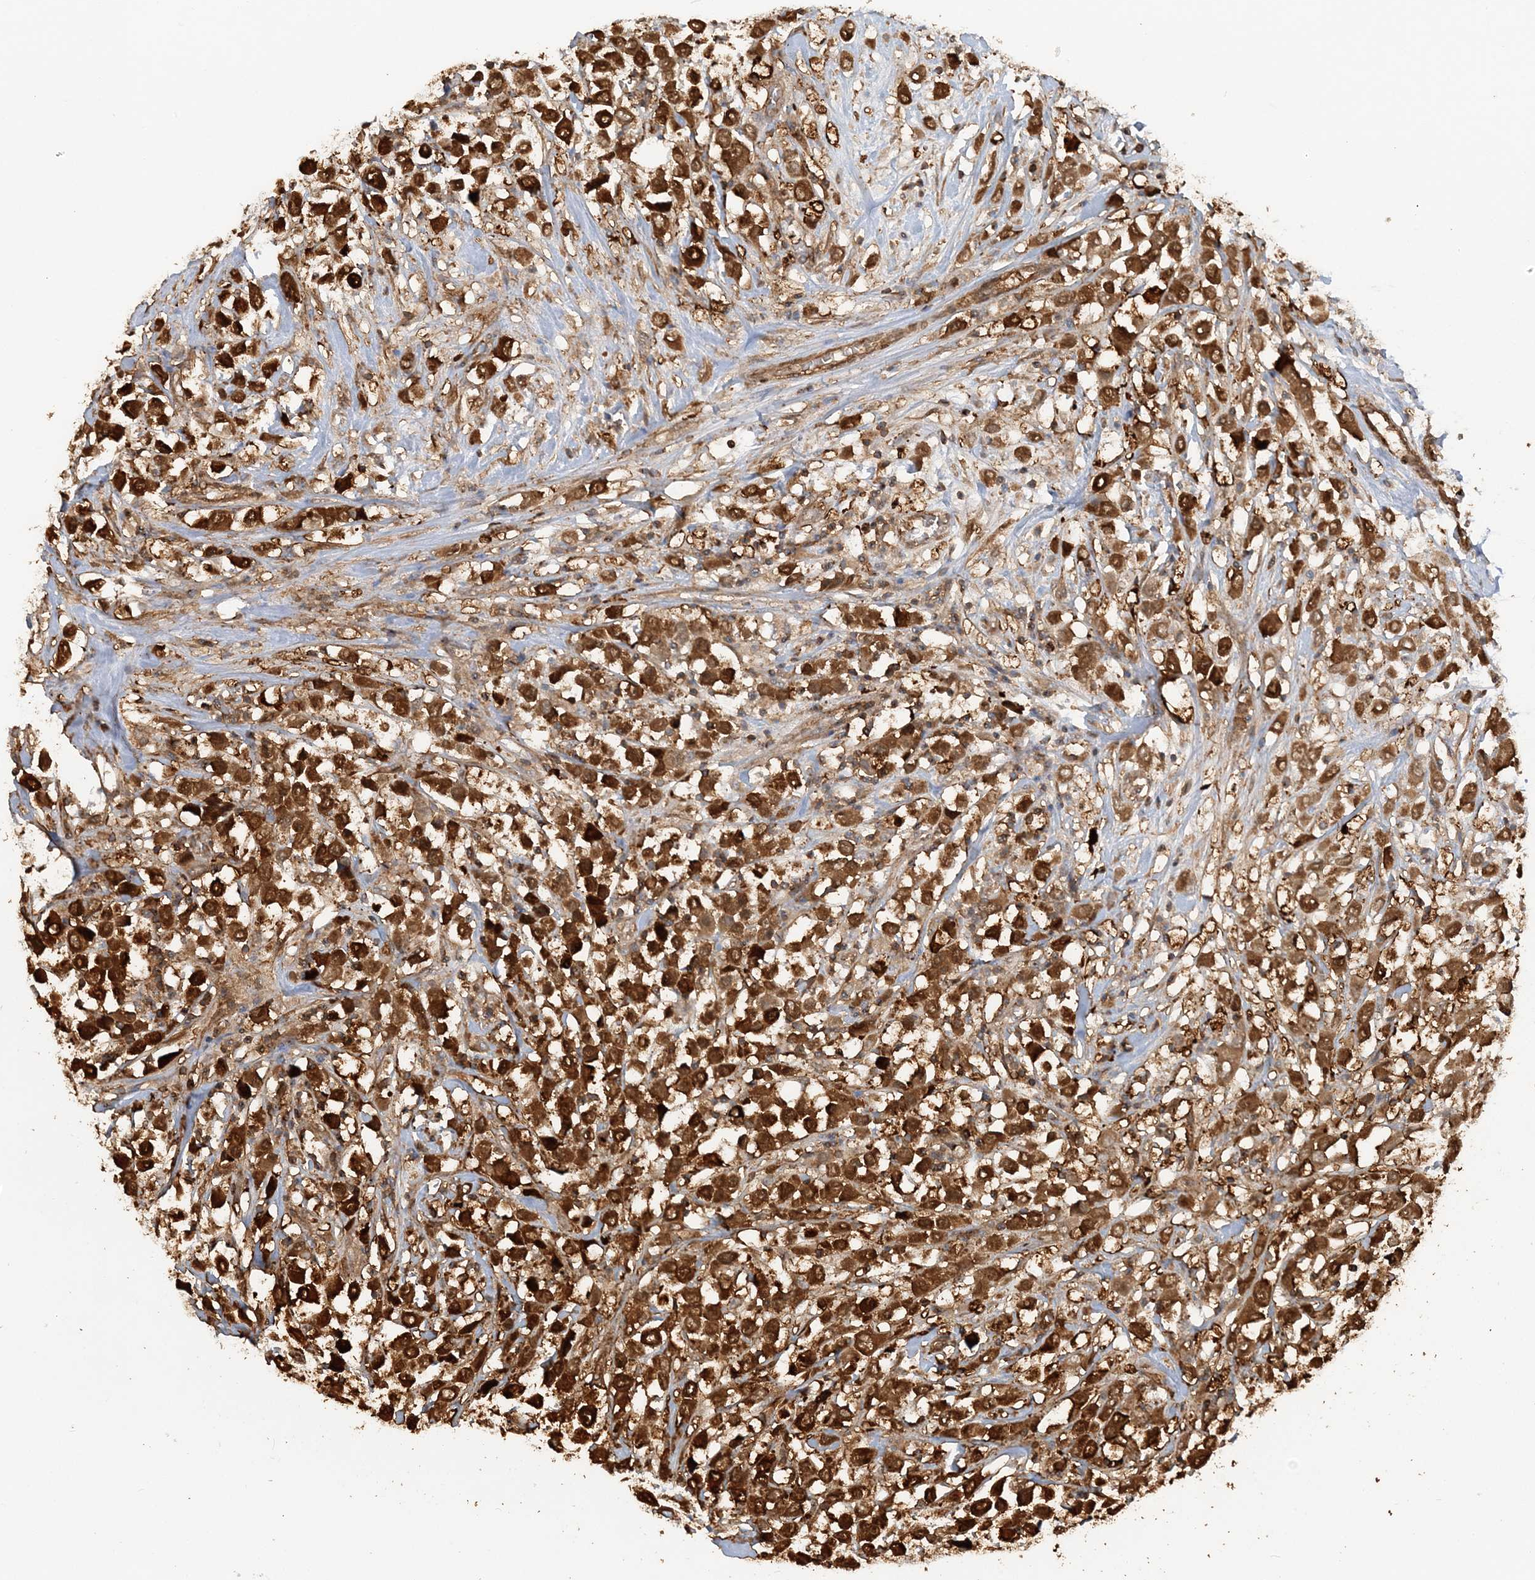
{"staining": {"intensity": "strong", "quantity": ">75%", "location": "cytoplasmic/membranous"}, "tissue": "breast cancer", "cell_type": "Tumor cells", "image_type": "cancer", "snomed": [{"axis": "morphology", "description": "Duct carcinoma"}, {"axis": "topography", "description": "Breast"}], "caption": "This micrograph reveals invasive ductal carcinoma (breast) stained with IHC to label a protein in brown. The cytoplasmic/membranous of tumor cells show strong positivity for the protein. Nuclei are counter-stained blue.", "gene": "DSTN", "patient": {"sex": "female", "age": 61}}